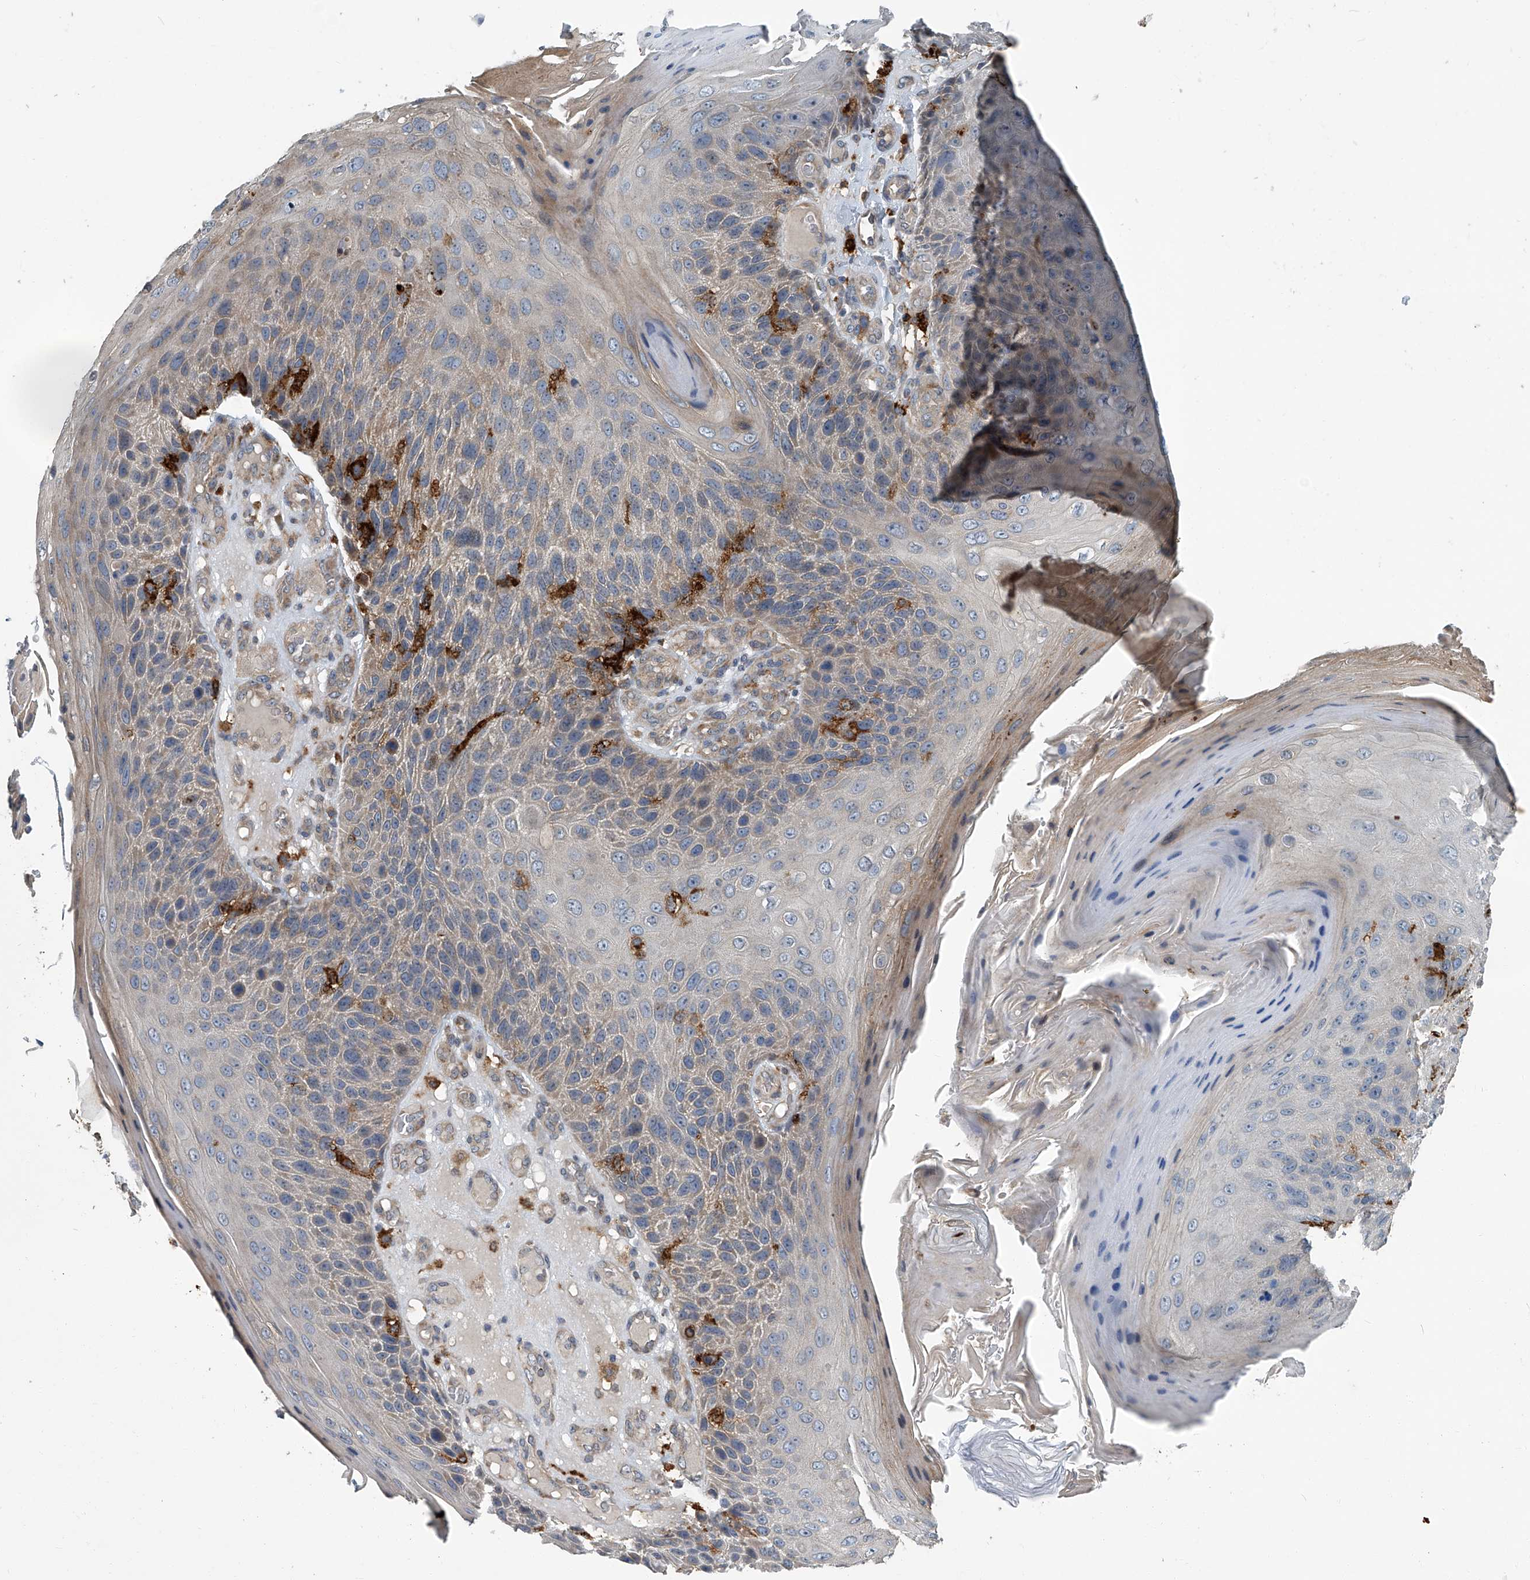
{"staining": {"intensity": "strong", "quantity": "<25%", "location": "cytoplasmic/membranous"}, "tissue": "skin cancer", "cell_type": "Tumor cells", "image_type": "cancer", "snomed": [{"axis": "morphology", "description": "Squamous cell carcinoma, NOS"}, {"axis": "topography", "description": "Skin"}], "caption": "This histopathology image demonstrates immunohistochemistry staining of squamous cell carcinoma (skin), with medium strong cytoplasmic/membranous staining in approximately <25% of tumor cells.", "gene": "FAM167A", "patient": {"sex": "female", "age": 88}}